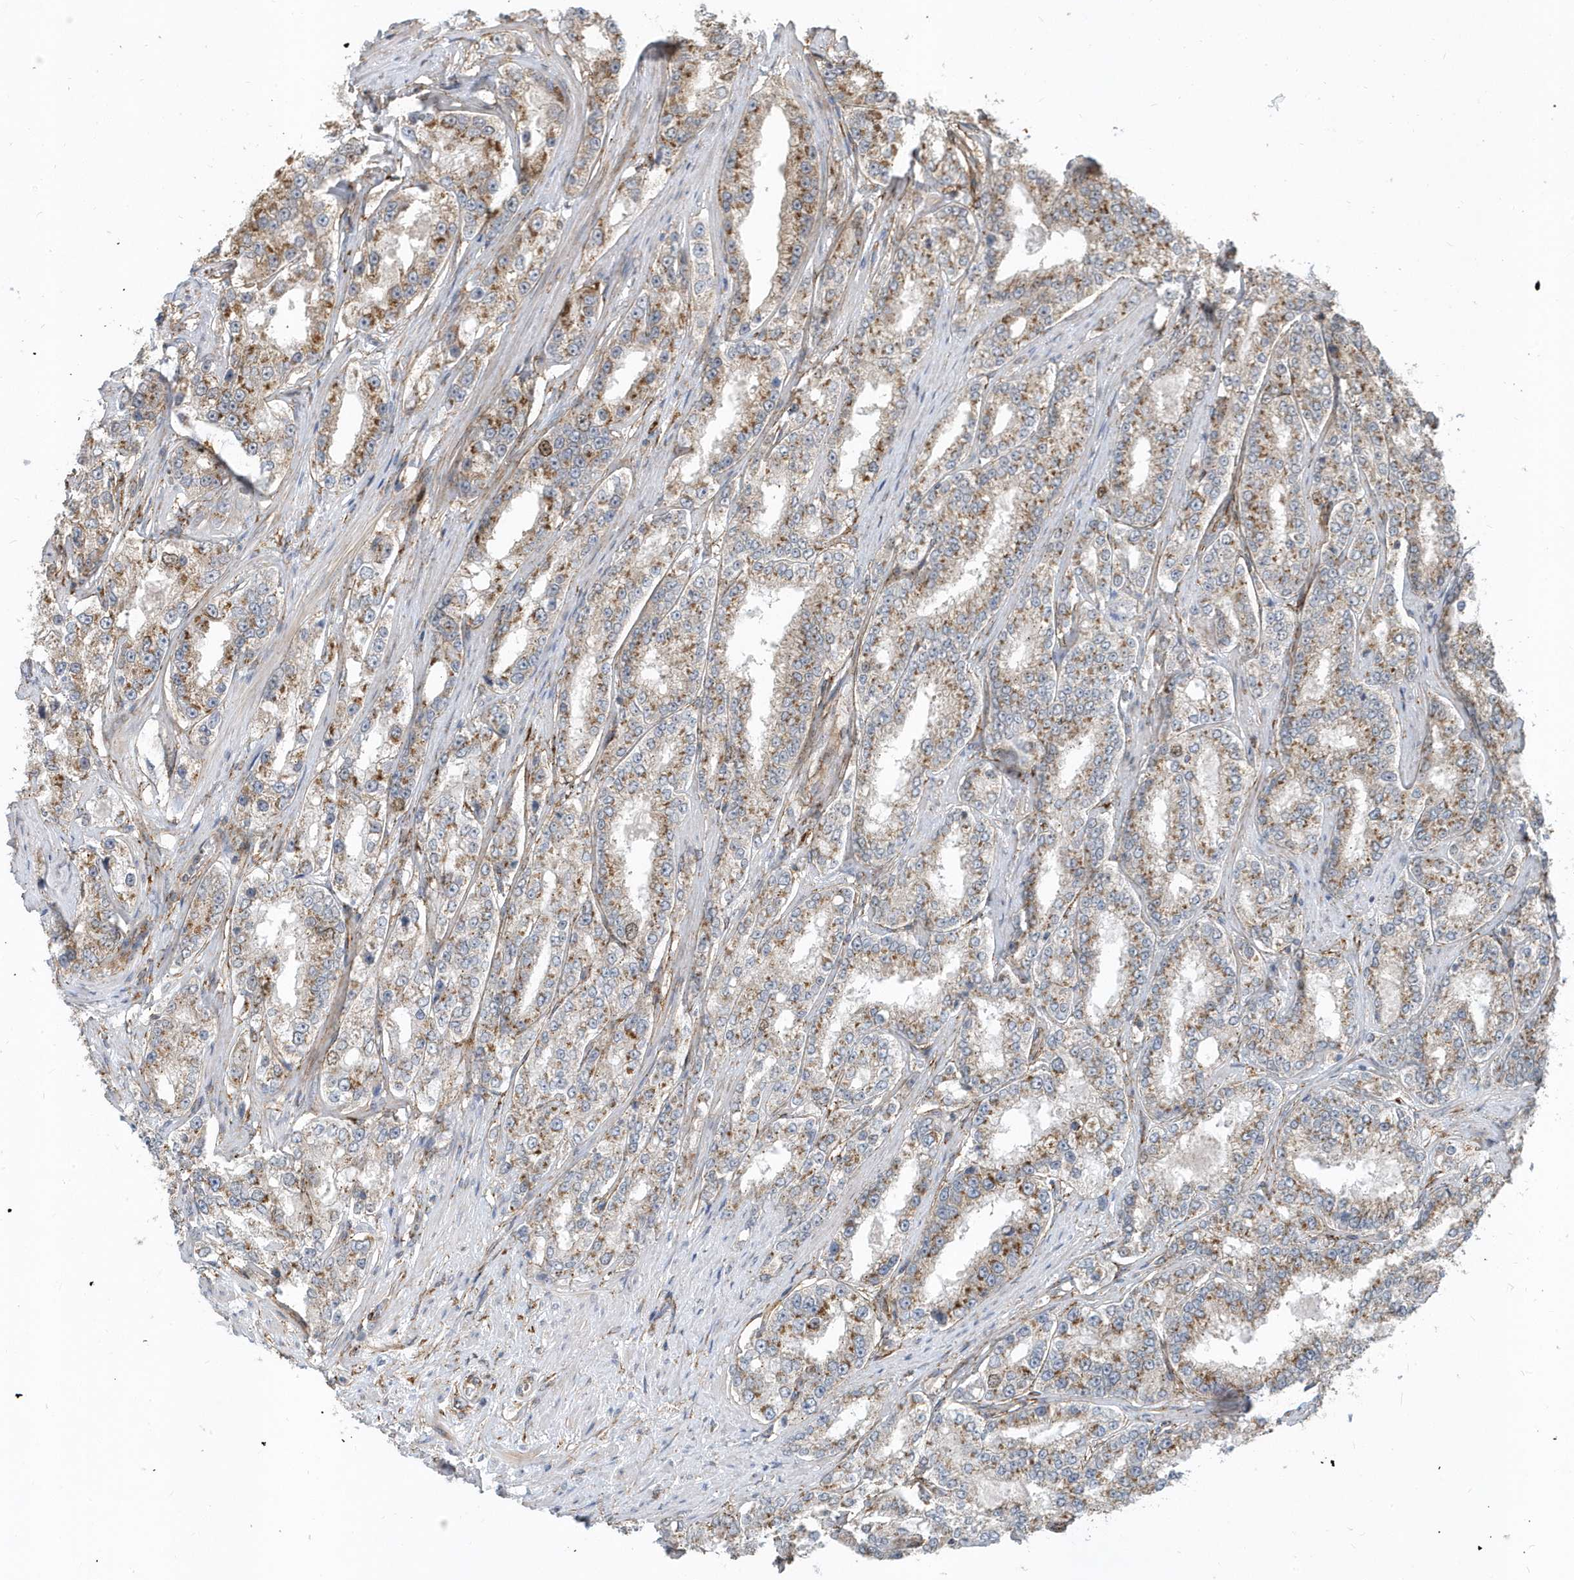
{"staining": {"intensity": "moderate", "quantity": ">75%", "location": "cytoplasmic/membranous"}, "tissue": "prostate cancer", "cell_type": "Tumor cells", "image_type": "cancer", "snomed": [{"axis": "morphology", "description": "Normal tissue, NOS"}, {"axis": "morphology", "description": "Adenocarcinoma, High grade"}, {"axis": "topography", "description": "Prostate"}], "caption": "Human high-grade adenocarcinoma (prostate) stained with a brown dye shows moderate cytoplasmic/membranous positive expression in about >75% of tumor cells.", "gene": "HRH4", "patient": {"sex": "male", "age": 83}}